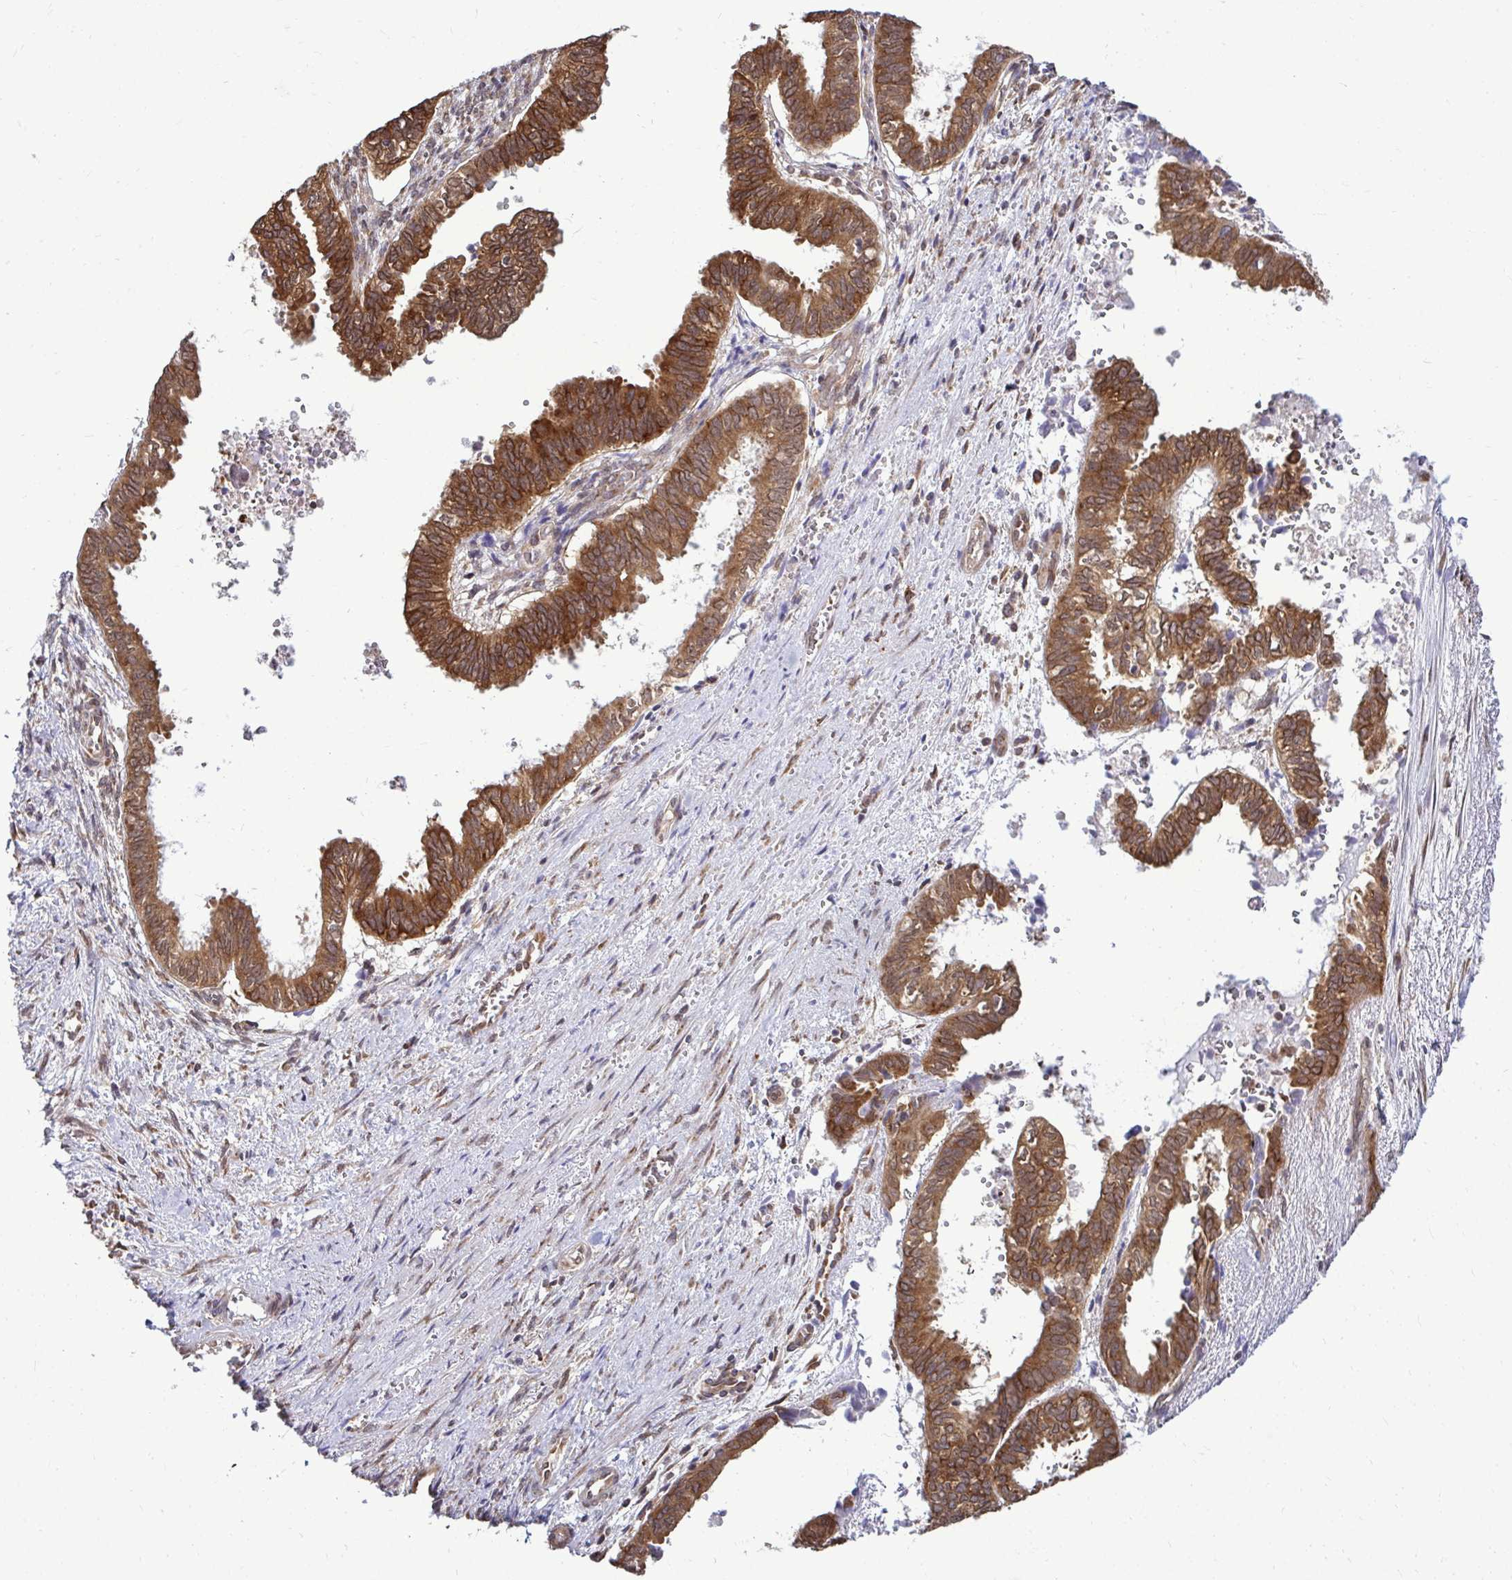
{"staining": {"intensity": "moderate", "quantity": ">75%", "location": "cytoplasmic/membranous,nuclear"}, "tissue": "ovarian cancer", "cell_type": "Tumor cells", "image_type": "cancer", "snomed": [{"axis": "morphology", "description": "Carcinoma, endometroid"}, {"axis": "topography", "description": "Ovary"}], "caption": "Immunohistochemical staining of endometroid carcinoma (ovarian) demonstrates moderate cytoplasmic/membranous and nuclear protein positivity in about >75% of tumor cells.", "gene": "FMR1", "patient": {"sex": "female", "age": 64}}